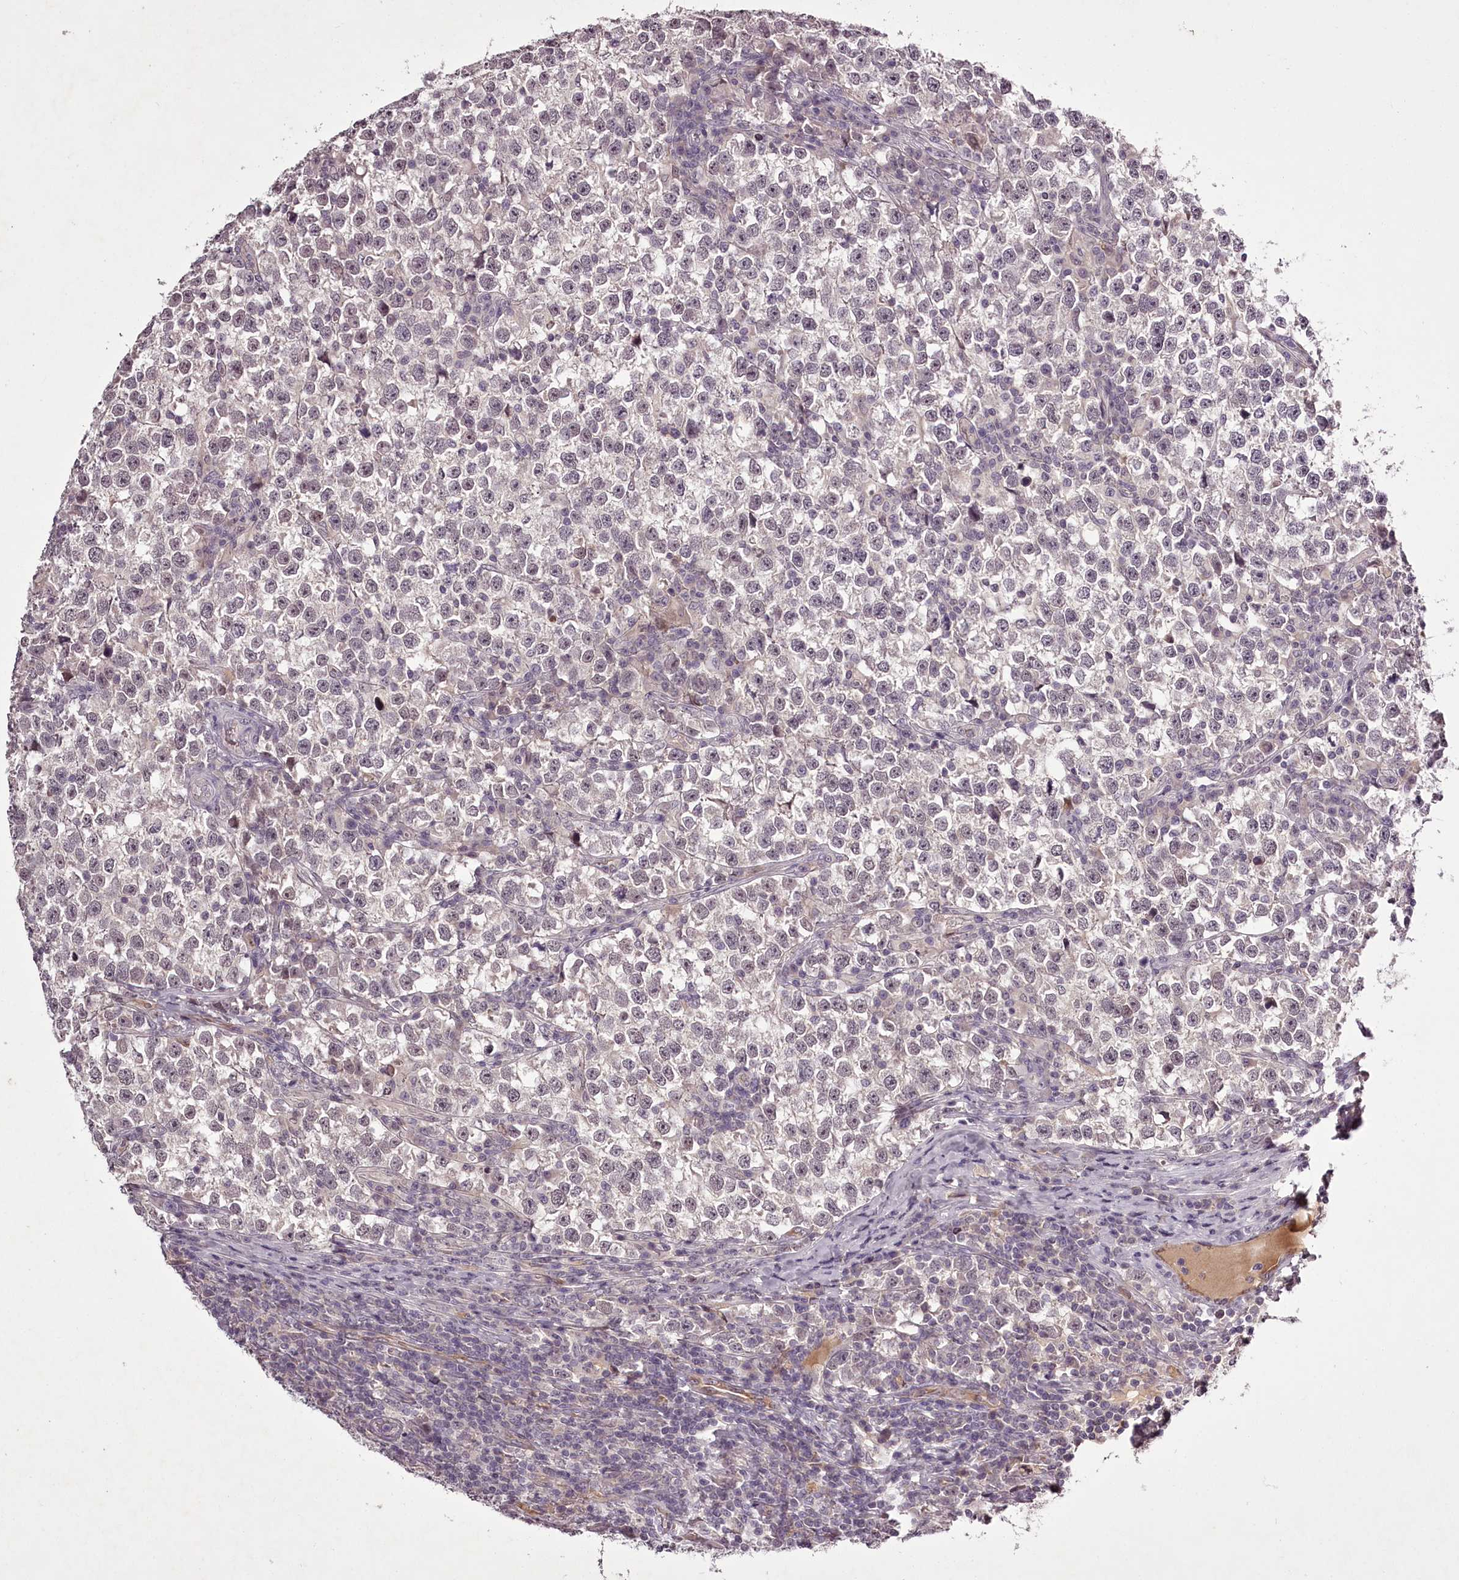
{"staining": {"intensity": "negative", "quantity": "none", "location": "none"}, "tissue": "testis cancer", "cell_type": "Tumor cells", "image_type": "cancer", "snomed": [{"axis": "morphology", "description": "Normal tissue, NOS"}, {"axis": "morphology", "description": "Seminoma, NOS"}, {"axis": "topography", "description": "Testis"}], "caption": "DAB (3,3'-diaminobenzidine) immunohistochemical staining of testis cancer shows no significant staining in tumor cells. (DAB IHC visualized using brightfield microscopy, high magnification).", "gene": "RBMXL2", "patient": {"sex": "male", "age": 43}}